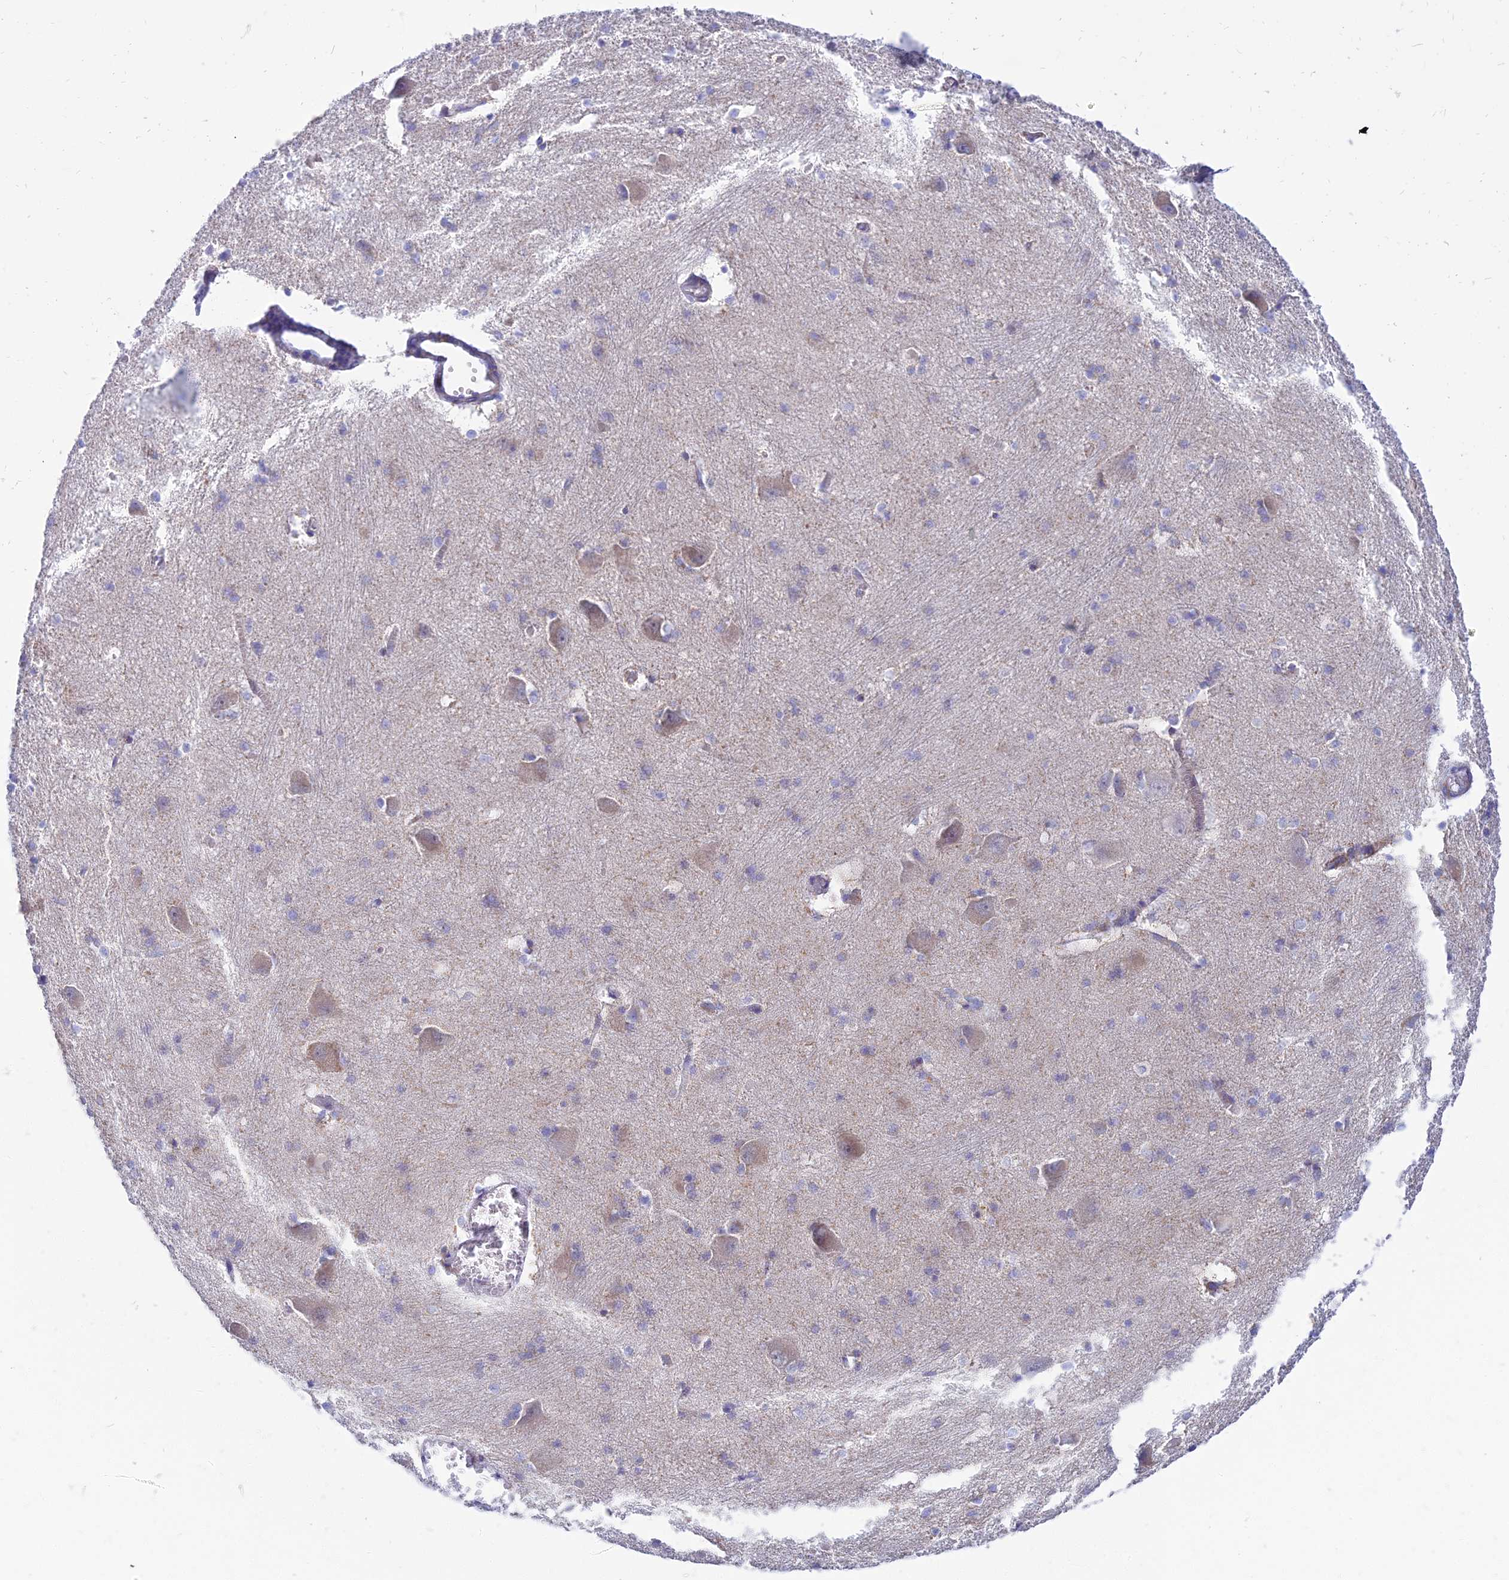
{"staining": {"intensity": "negative", "quantity": "none", "location": "none"}, "tissue": "caudate", "cell_type": "Glial cells", "image_type": "normal", "snomed": [{"axis": "morphology", "description": "Normal tissue, NOS"}, {"axis": "topography", "description": "Lateral ventricle wall"}], "caption": "Protein analysis of benign caudate shows no significant expression in glial cells. Brightfield microscopy of IHC stained with DAB (brown) and hematoxylin (blue), captured at high magnification.", "gene": "PKN3", "patient": {"sex": "male", "age": 37}}